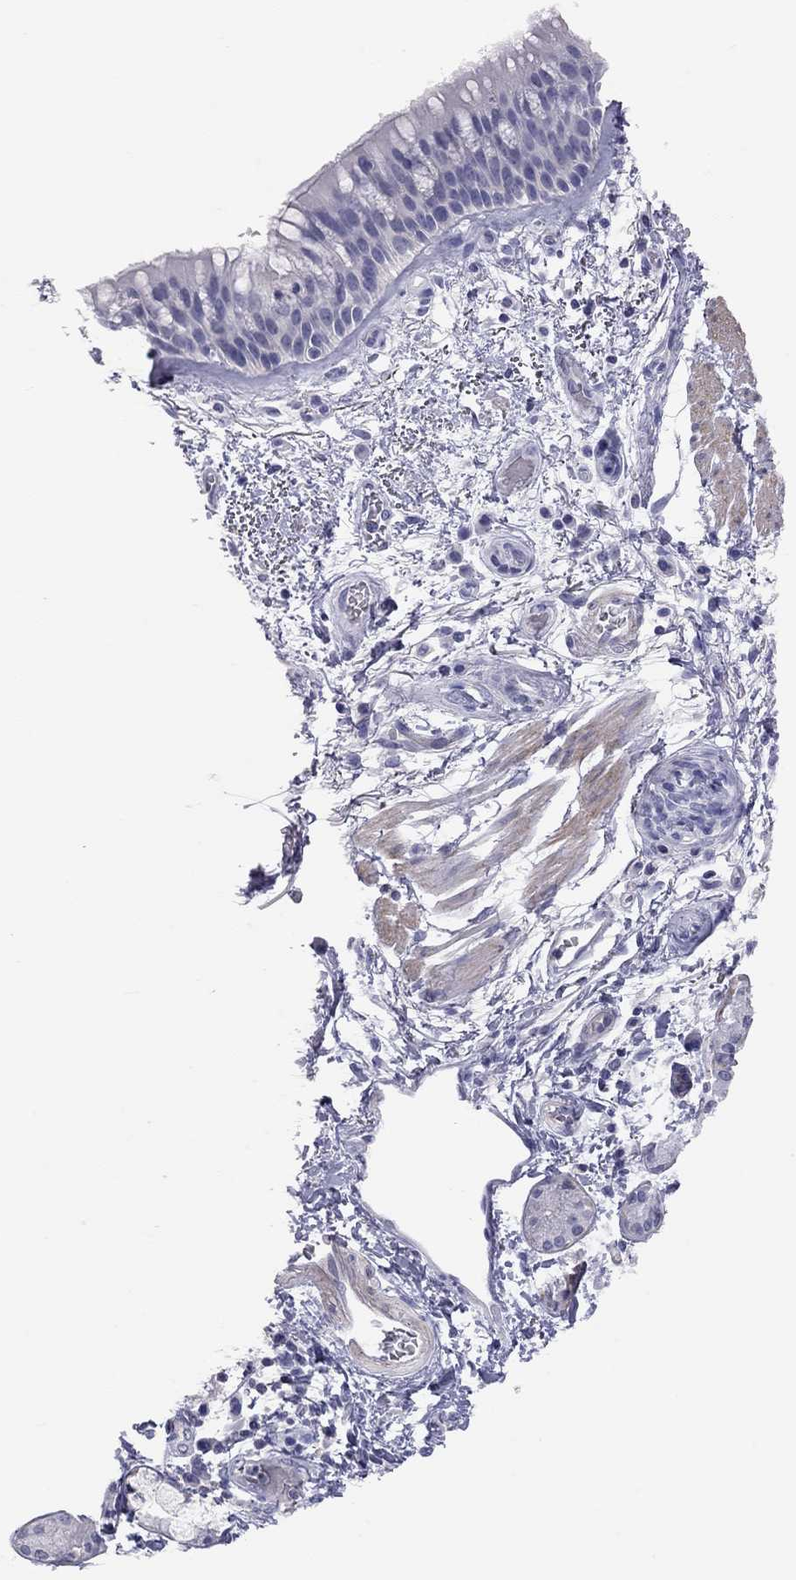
{"staining": {"intensity": "negative", "quantity": "none", "location": "none"}, "tissue": "bronchus", "cell_type": "Respiratory epithelial cells", "image_type": "normal", "snomed": [{"axis": "morphology", "description": "Normal tissue, NOS"}, {"axis": "topography", "description": "Bronchus"}, {"axis": "topography", "description": "Lung"}], "caption": "Immunohistochemical staining of unremarkable bronchus reveals no significant expression in respiratory epithelial cells.", "gene": "ADCYAP1", "patient": {"sex": "female", "age": 57}}